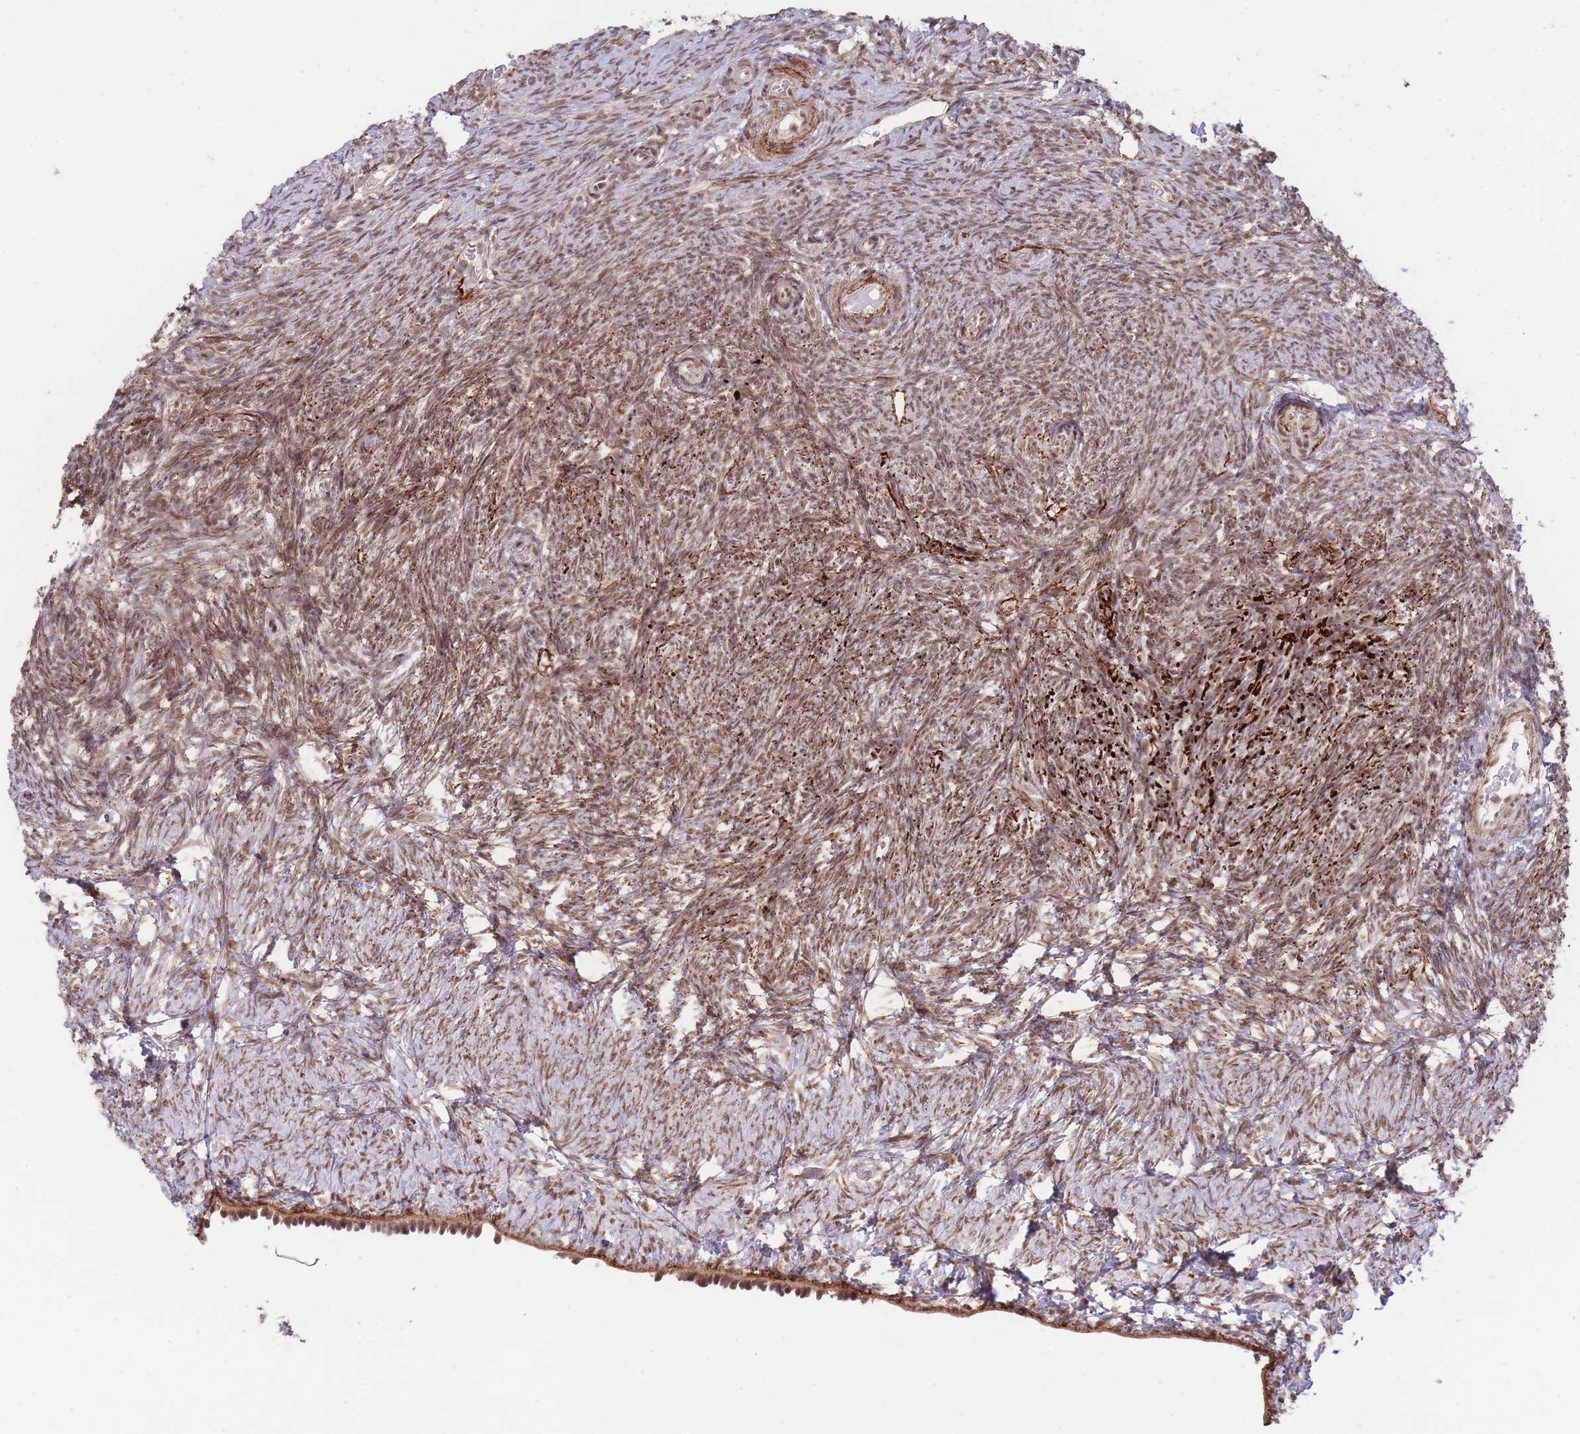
{"staining": {"intensity": "moderate", "quantity": ">75%", "location": "nuclear"}, "tissue": "ovary", "cell_type": "Ovarian stroma cells", "image_type": "normal", "snomed": [{"axis": "morphology", "description": "Normal tissue, NOS"}, {"axis": "topography", "description": "Ovary"}], "caption": "Normal ovary was stained to show a protein in brown. There is medium levels of moderate nuclear staining in approximately >75% of ovarian stroma cells. Using DAB (brown) and hematoxylin (blue) stains, captured at high magnification using brightfield microscopy.", "gene": "CARD8", "patient": {"sex": "female", "age": 39}}